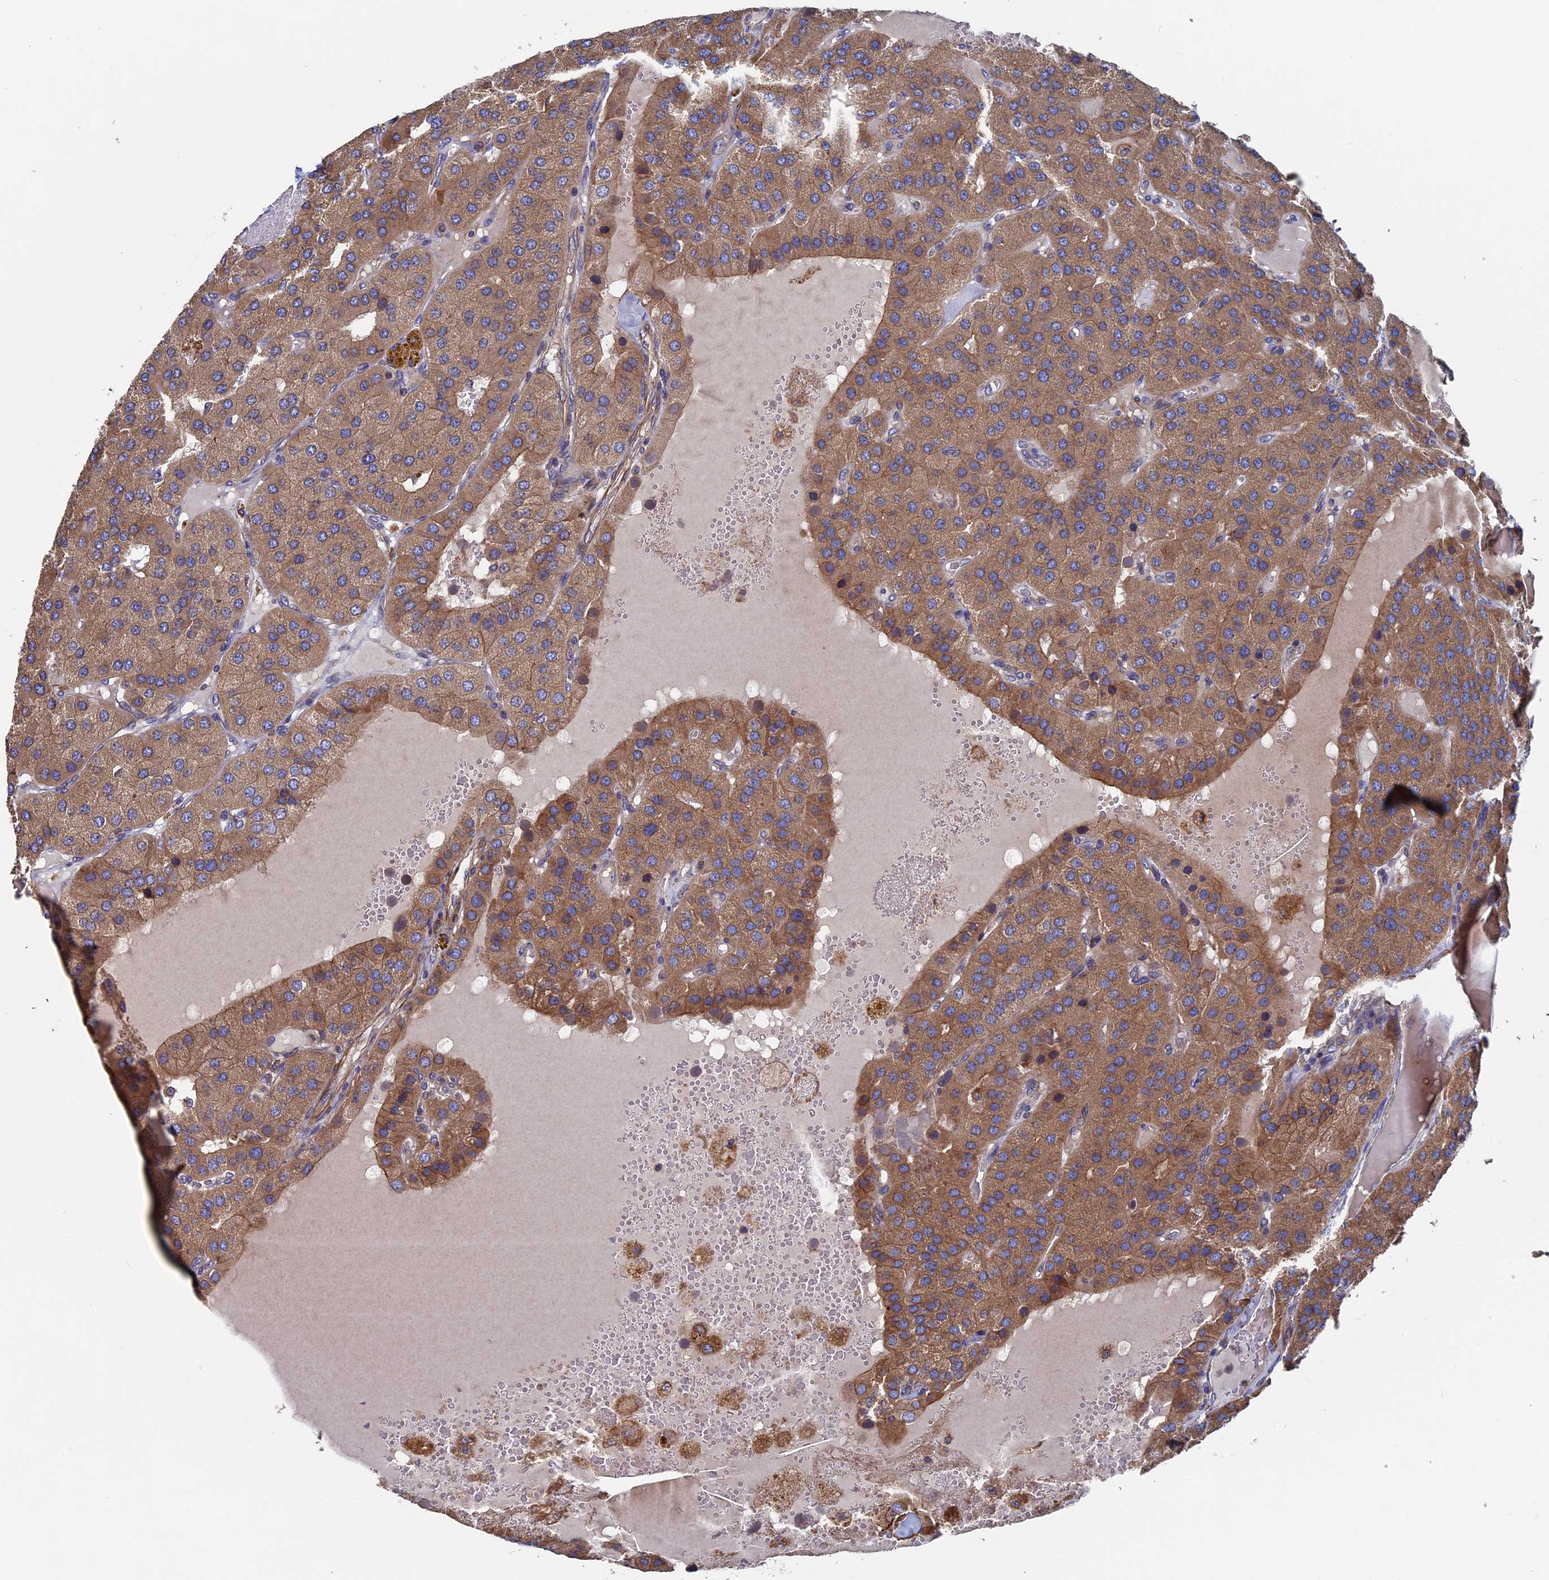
{"staining": {"intensity": "moderate", "quantity": ">75%", "location": "cytoplasmic/membranous"}, "tissue": "parathyroid gland", "cell_type": "Glandular cells", "image_type": "normal", "snomed": [{"axis": "morphology", "description": "Normal tissue, NOS"}, {"axis": "morphology", "description": "Adenoma, NOS"}, {"axis": "topography", "description": "Parathyroid gland"}], "caption": "Protein analysis of normal parathyroid gland exhibits moderate cytoplasmic/membranous expression in about >75% of glandular cells. Using DAB (3,3'-diaminobenzidine) (brown) and hematoxylin (blue) stains, captured at high magnification using brightfield microscopy.", "gene": "DNAJC3", "patient": {"sex": "female", "age": 86}}